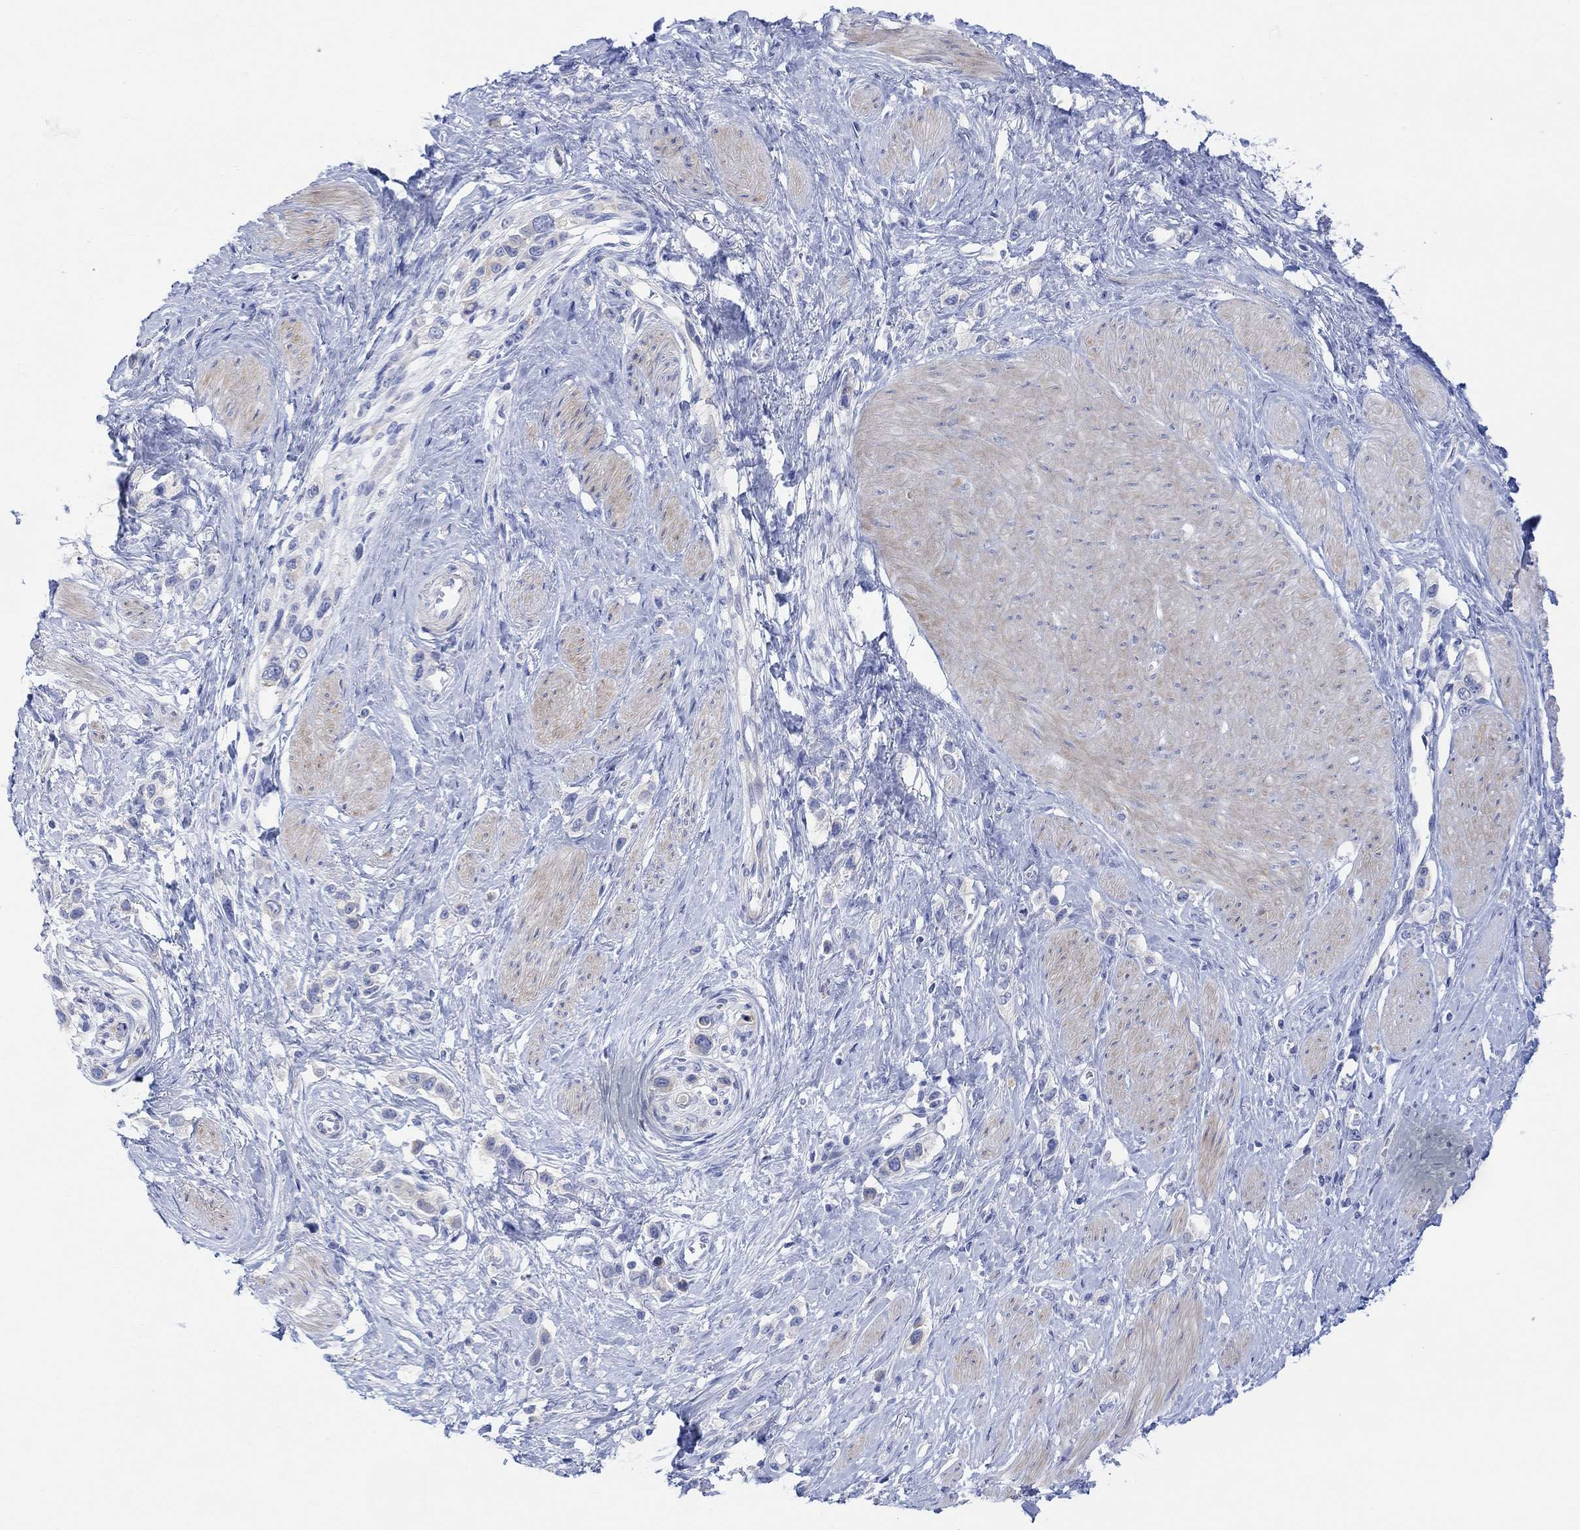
{"staining": {"intensity": "negative", "quantity": "none", "location": "none"}, "tissue": "stomach cancer", "cell_type": "Tumor cells", "image_type": "cancer", "snomed": [{"axis": "morphology", "description": "Normal tissue, NOS"}, {"axis": "morphology", "description": "Adenocarcinoma, NOS"}, {"axis": "morphology", "description": "Adenocarcinoma, High grade"}, {"axis": "topography", "description": "Stomach, upper"}, {"axis": "topography", "description": "Stomach"}], "caption": "This is a photomicrograph of IHC staining of adenocarcinoma (stomach), which shows no expression in tumor cells. (Brightfield microscopy of DAB (3,3'-diaminobenzidine) IHC at high magnification).", "gene": "TLDC2", "patient": {"sex": "female", "age": 65}}